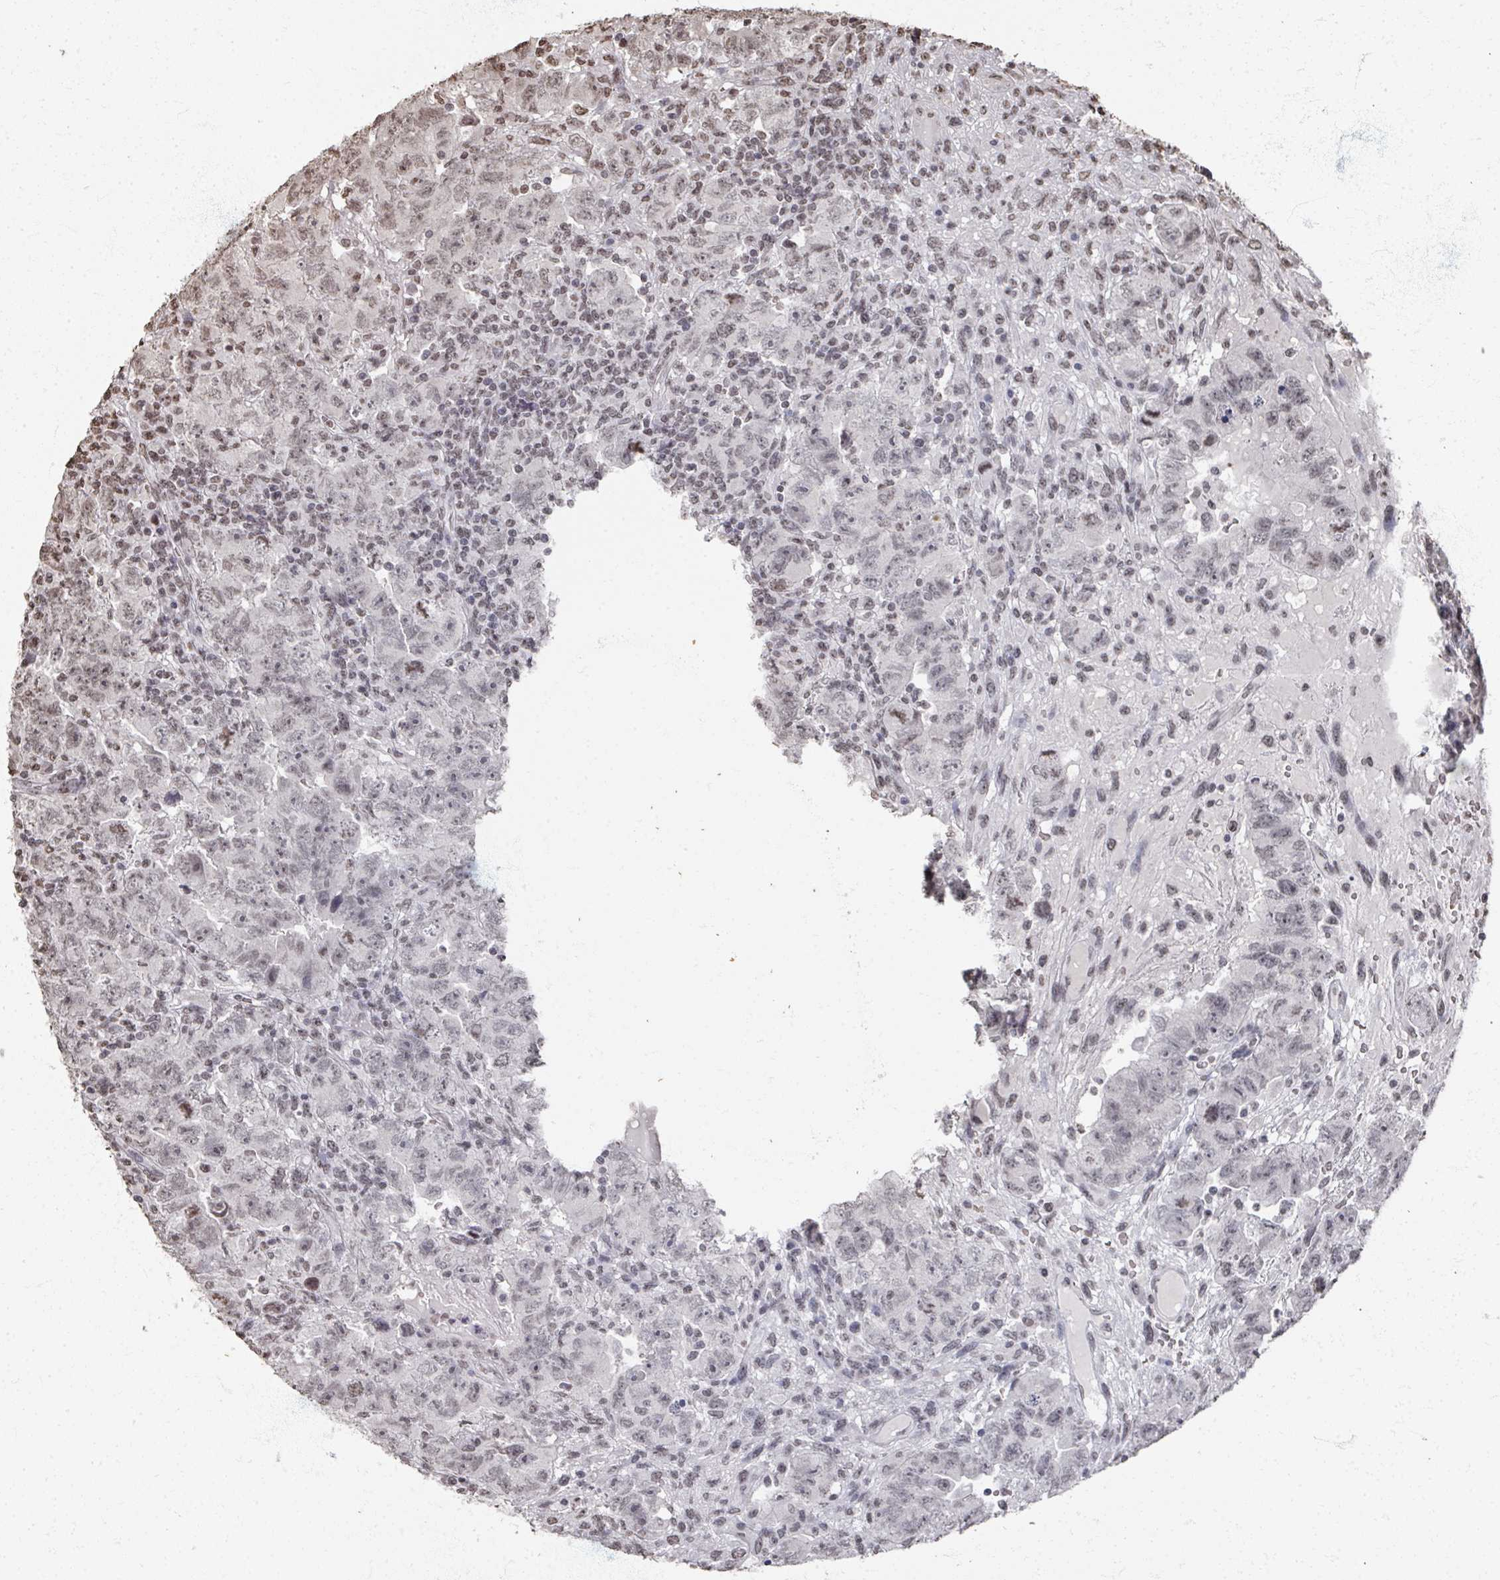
{"staining": {"intensity": "weak", "quantity": "<25%", "location": "nuclear"}, "tissue": "testis cancer", "cell_type": "Tumor cells", "image_type": "cancer", "snomed": [{"axis": "morphology", "description": "Carcinoma, Embryonal, NOS"}, {"axis": "topography", "description": "Testis"}], "caption": "Immunohistochemical staining of human testis embryonal carcinoma reveals no significant expression in tumor cells. (Immunohistochemistry (ihc), brightfield microscopy, high magnification).", "gene": "DCUN1D5", "patient": {"sex": "male", "age": 24}}